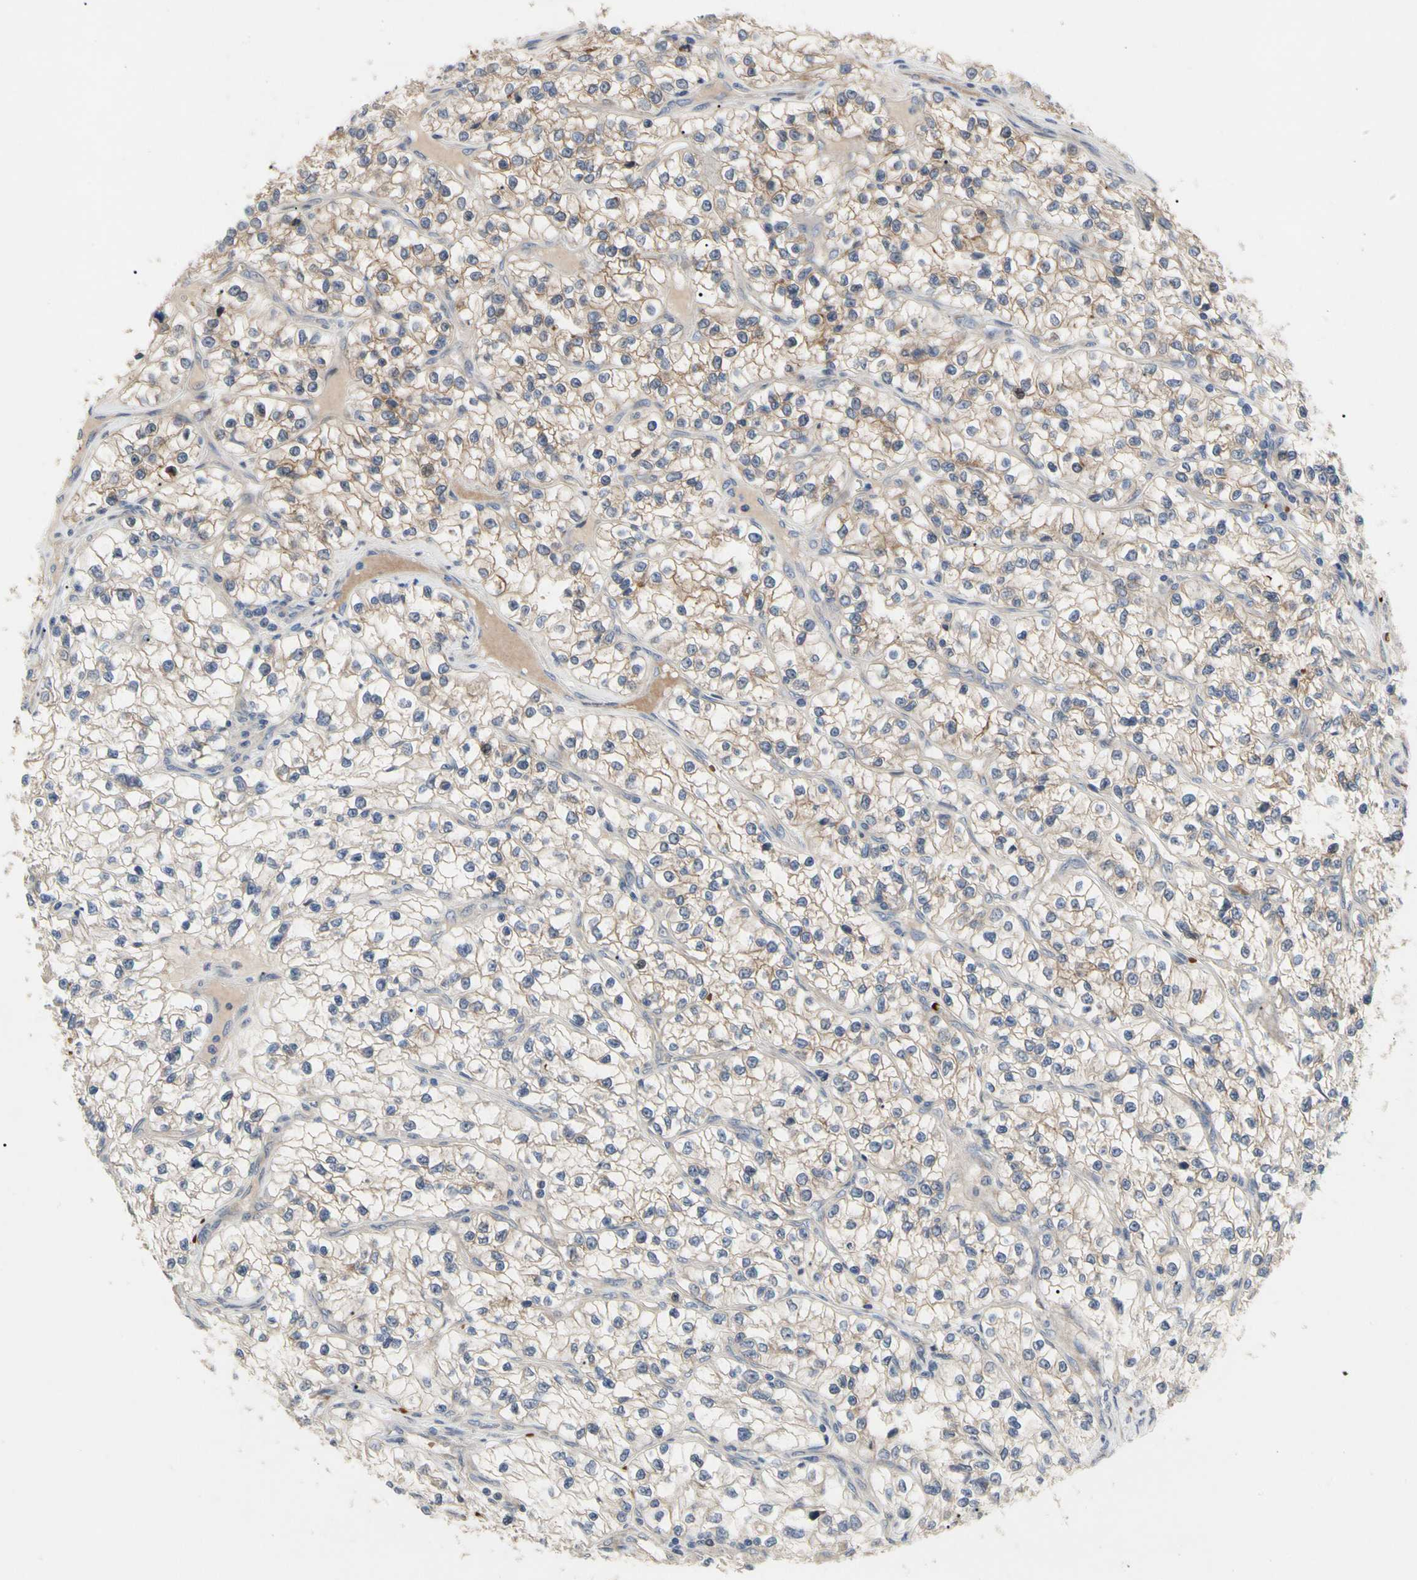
{"staining": {"intensity": "weak", "quantity": "25%-75%", "location": "cytoplasmic/membranous"}, "tissue": "renal cancer", "cell_type": "Tumor cells", "image_type": "cancer", "snomed": [{"axis": "morphology", "description": "Adenocarcinoma, NOS"}, {"axis": "topography", "description": "Kidney"}], "caption": "Renal cancer tissue exhibits weak cytoplasmic/membranous positivity in about 25%-75% of tumor cells", "gene": "HMGCR", "patient": {"sex": "female", "age": 57}}